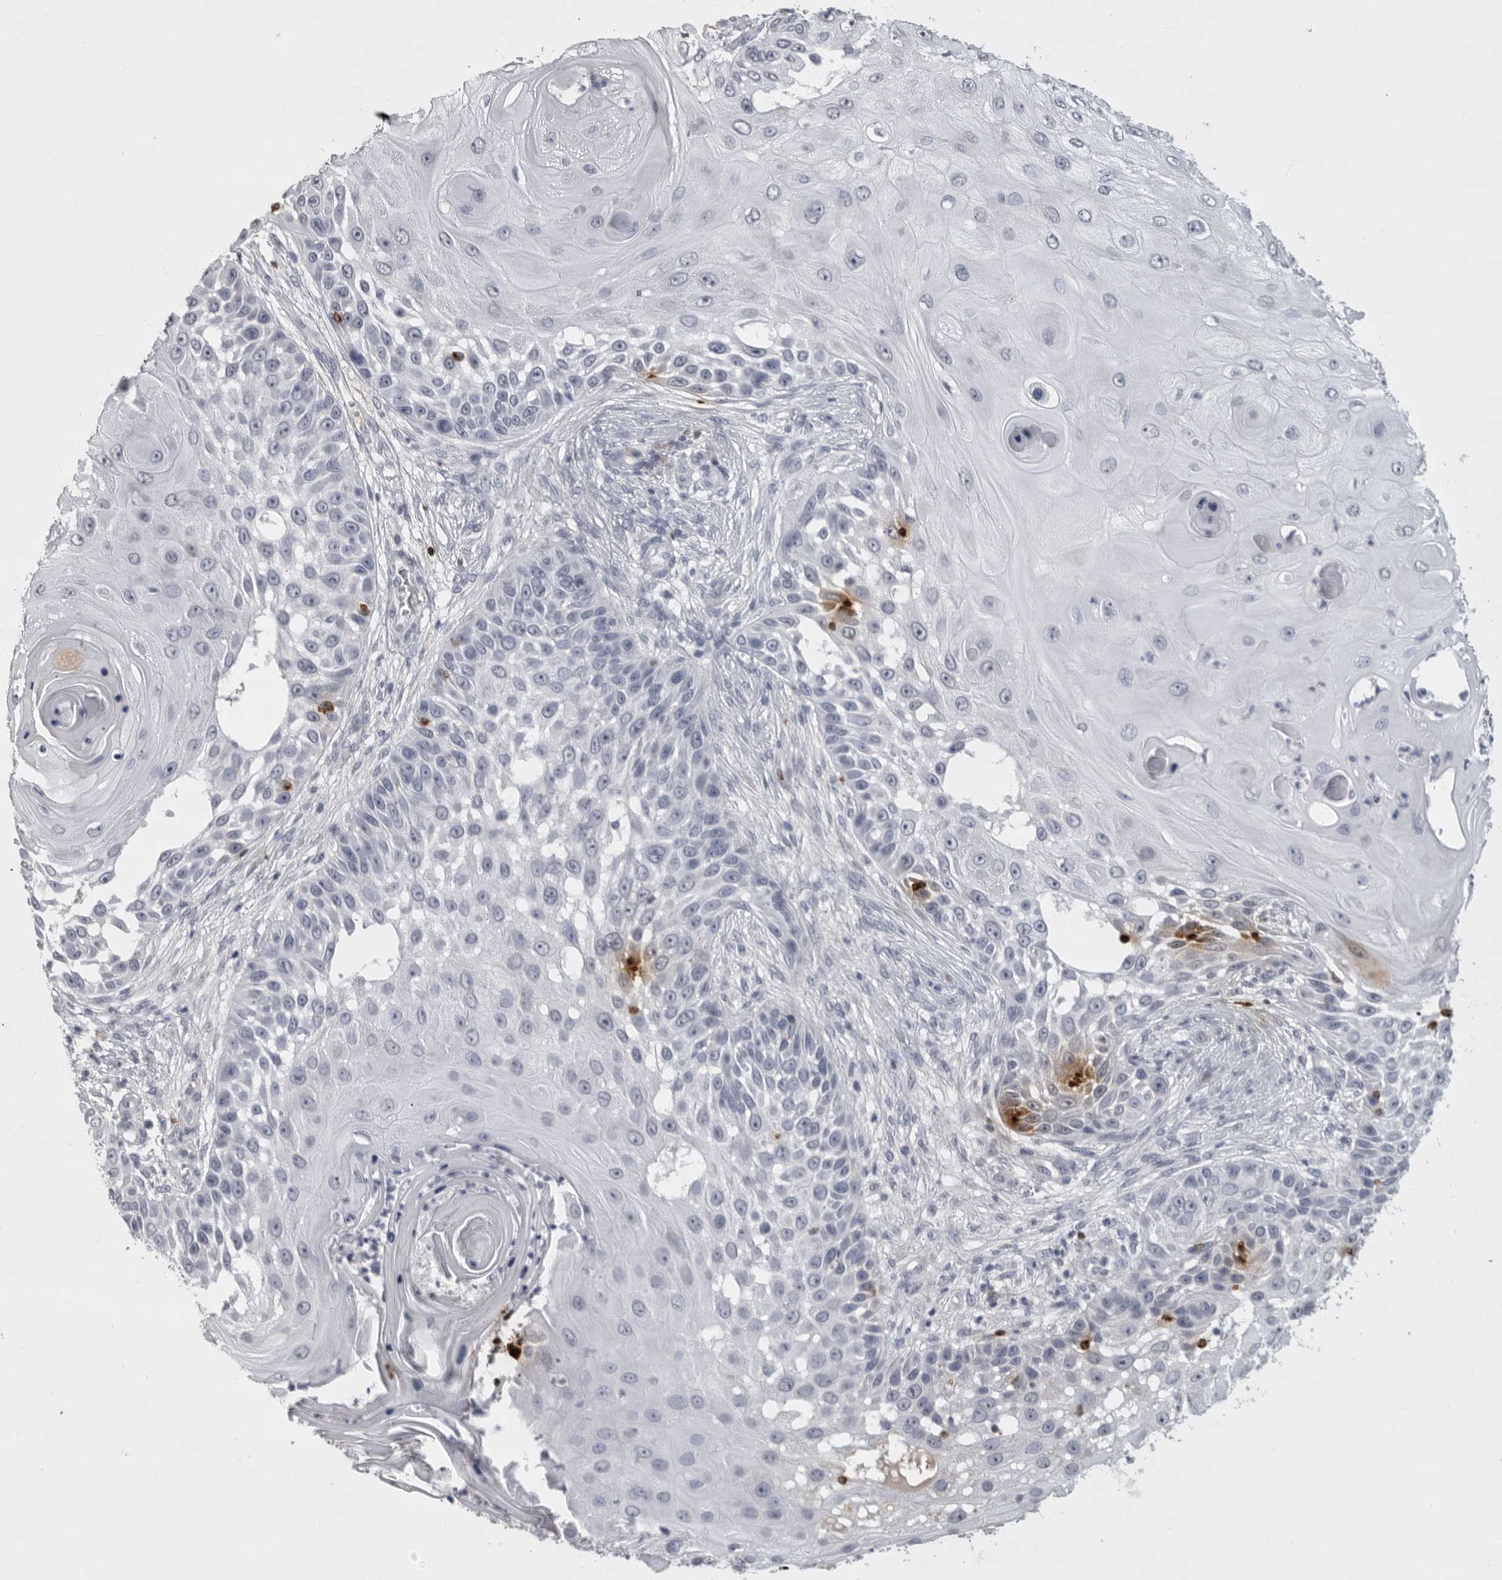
{"staining": {"intensity": "negative", "quantity": "none", "location": "none"}, "tissue": "skin cancer", "cell_type": "Tumor cells", "image_type": "cancer", "snomed": [{"axis": "morphology", "description": "Squamous cell carcinoma, NOS"}, {"axis": "topography", "description": "Skin"}], "caption": "A high-resolution histopathology image shows immunohistochemistry staining of skin cancer (squamous cell carcinoma), which exhibits no significant expression in tumor cells.", "gene": "GNLY", "patient": {"sex": "female", "age": 44}}